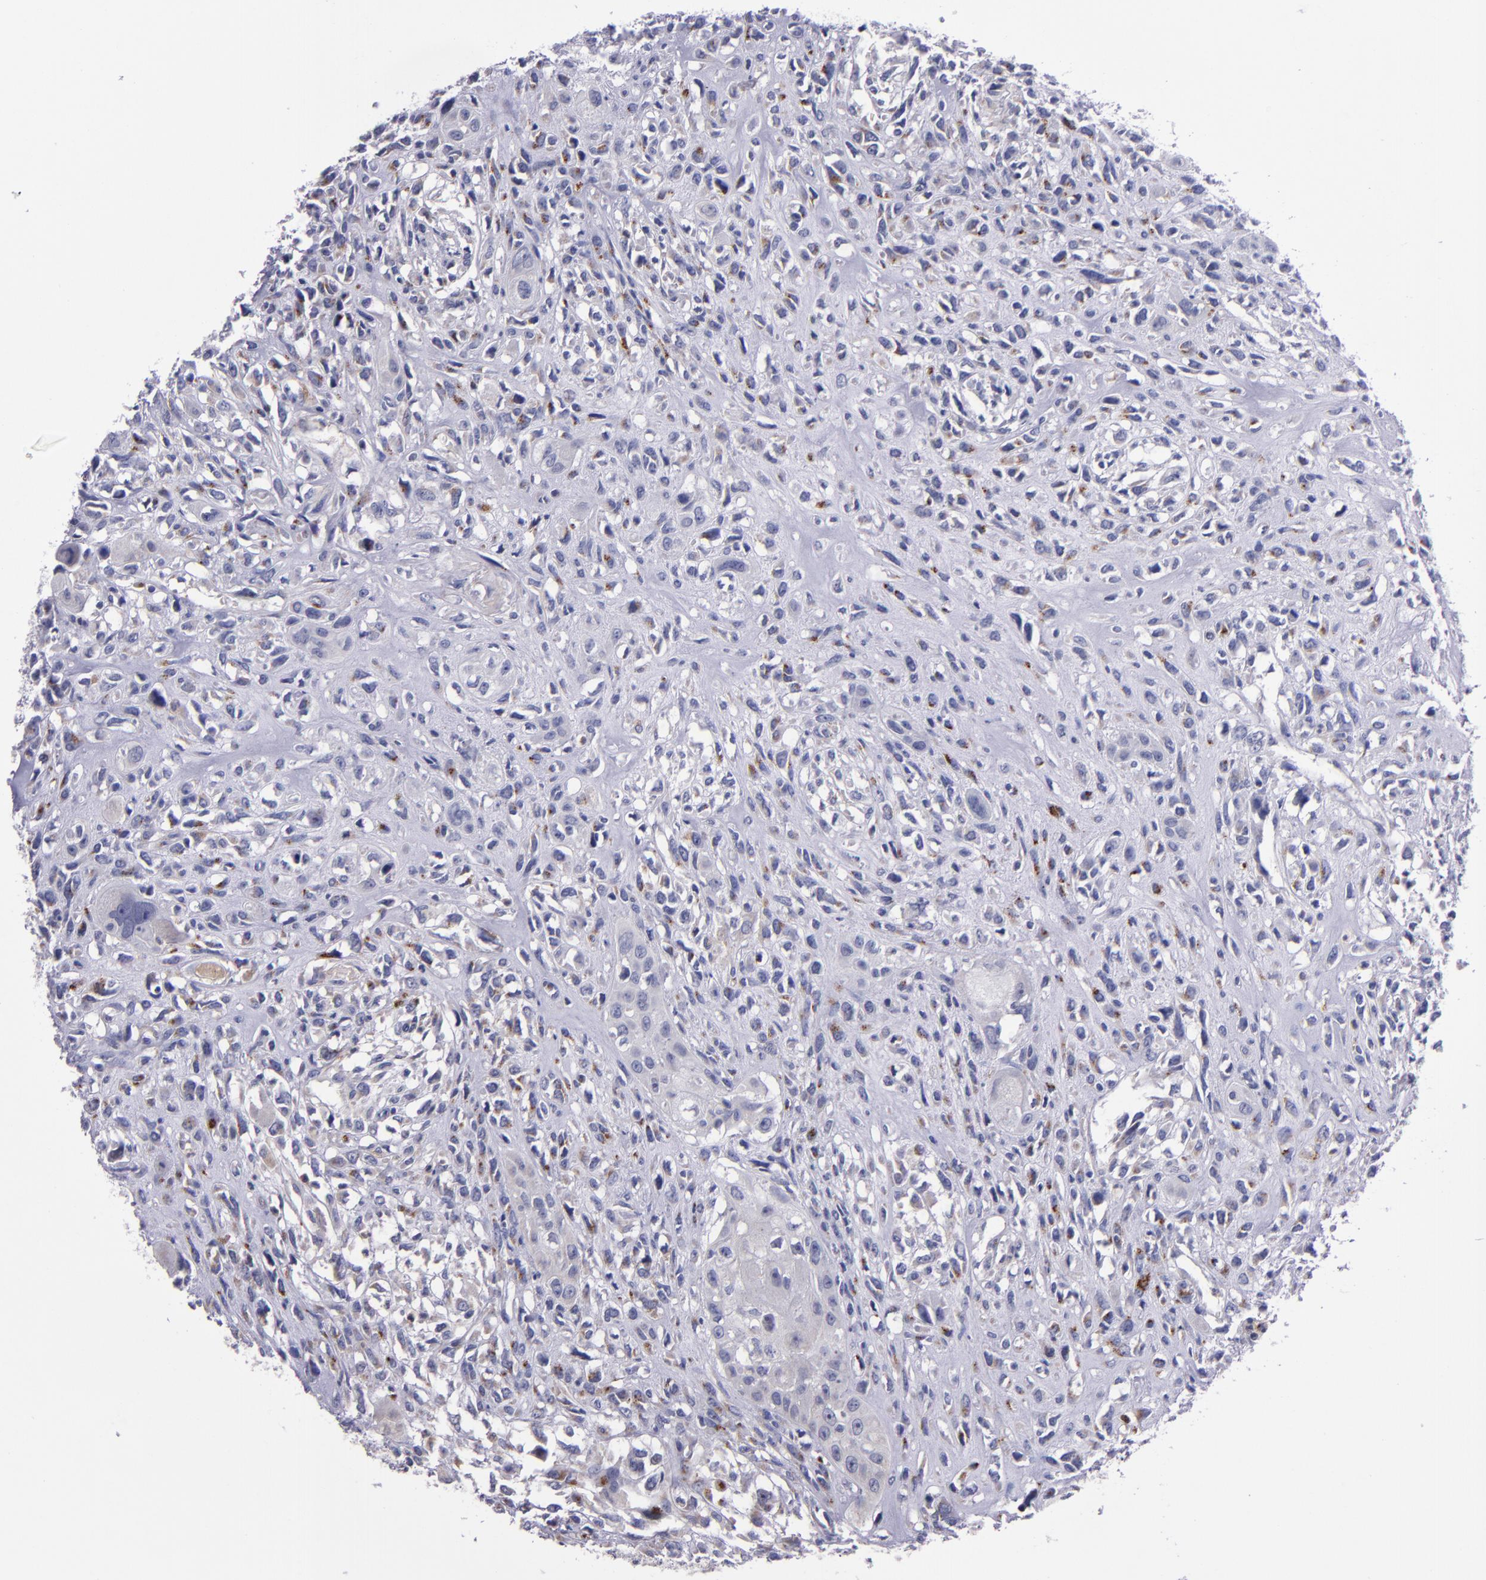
{"staining": {"intensity": "moderate", "quantity": "<25%", "location": "cytoplasmic/membranous"}, "tissue": "head and neck cancer", "cell_type": "Tumor cells", "image_type": "cancer", "snomed": [{"axis": "morphology", "description": "Neoplasm, malignant, NOS"}, {"axis": "topography", "description": "Salivary gland"}, {"axis": "topography", "description": "Head-Neck"}], "caption": "Moderate cytoplasmic/membranous expression for a protein is seen in about <25% of tumor cells of malignant neoplasm (head and neck) using IHC.", "gene": "RAB41", "patient": {"sex": "male", "age": 43}}